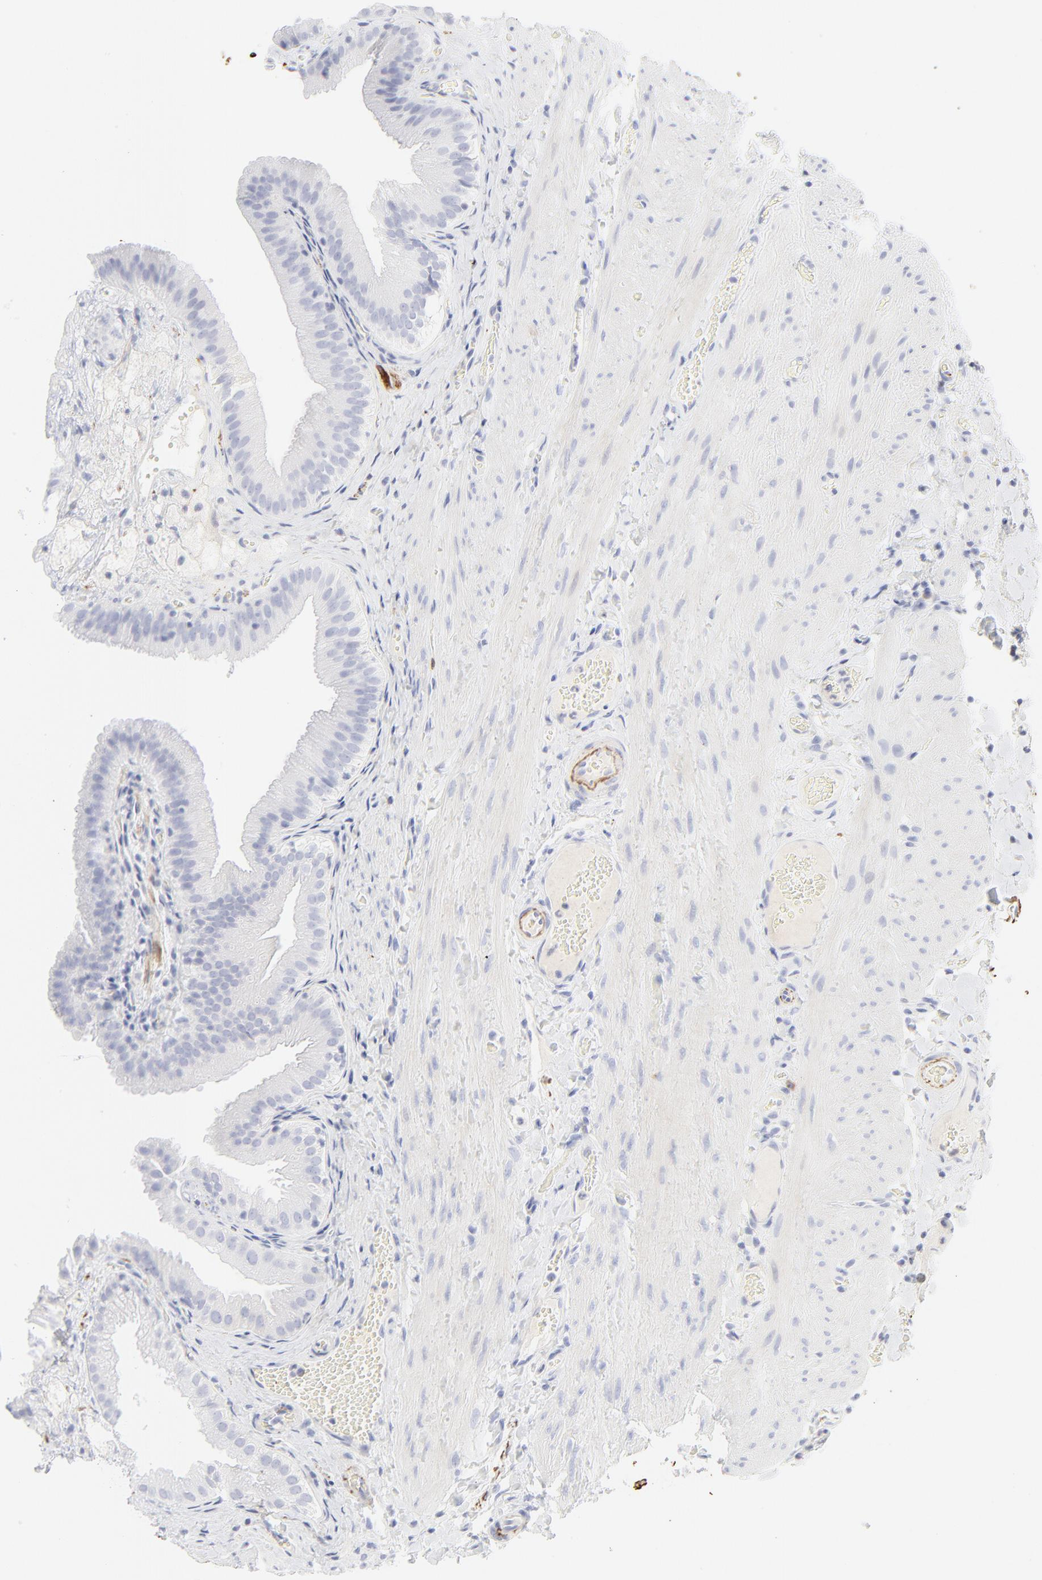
{"staining": {"intensity": "negative", "quantity": "none", "location": "none"}, "tissue": "gallbladder", "cell_type": "Glandular cells", "image_type": "normal", "snomed": [{"axis": "morphology", "description": "Normal tissue, NOS"}, {"axis": "topography", "description": "Gallbladder"}], "caption": "Immunohistochemistry (IHC) histopathology image of benign gallbladder stained for a protein (brown), which shows no staining in glandular cells.", "gene": "CCR7", "patient": {"sex": "female", "age": 24}}